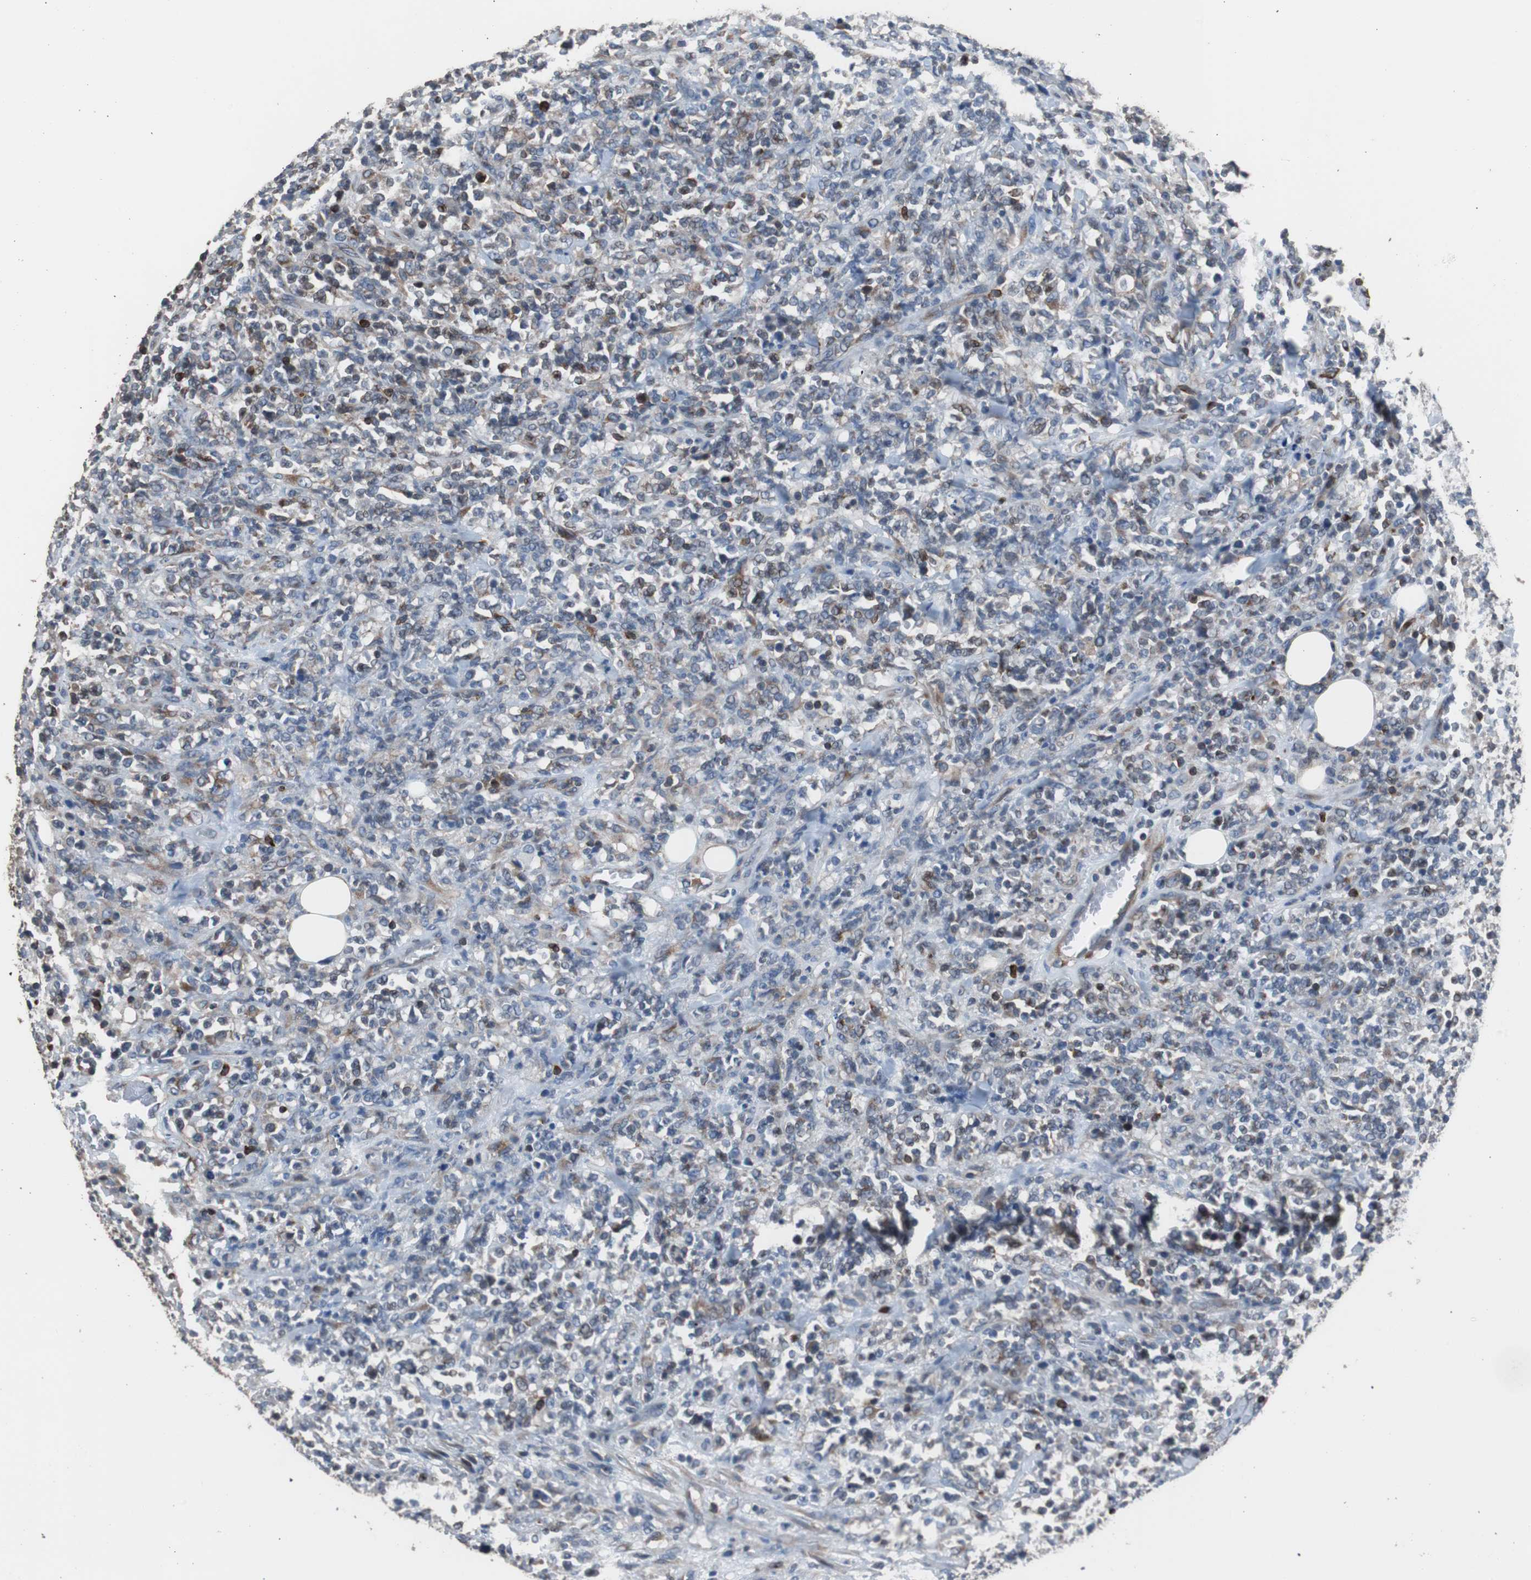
{"staining": {"intensity": "strong", "quantity": "<25%", "location": "cytoplasmic/membranous"}, "tissue": "lymphoma", "cell_type": "Tumor cells", "image_type": "cancer", "snomed": [{"axis": "morphology", "description": "Malignant lymphoma, non-Hodgkin's type, High grade"}, {"axis": "topography", "description": "Soft tissue"}], "caption": "Immunohistochemistry (IHC) of high-grade malignant lymphoma, non-Hodgkin's type exhibits medium levels of strong cytoplasmic/membranous positivity in approximately <25% of tumor cells.", "gene": "PBXIP1", "patient": {"sex": "male", "age": 18}}